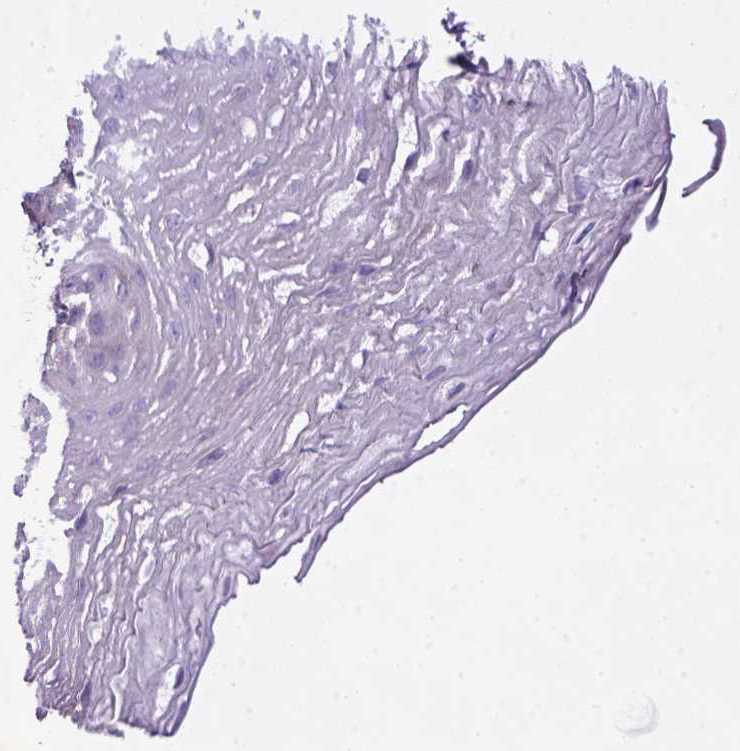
{"staining": {"intensity": "negative", "quantity": "none", "location": "none"}, "tissue": "esophagus", "cell_type": "Squamous epithelial cells", "image_type": "normal", "snomed": [{"axis": "morphology", "description": "Normal tissue, NOS"}, {"axis": "topography", "description": "Esophagus"}], "caption": "High magnification brightfield microscopy of normal esophagus stained with DAB (brown) and counterstained with hematoxylin (blue): squamous epithelial cells show no significant positivity. (DAB (3,3'-diaminobenzidine) immunohistochemistry with hematoxylin counter stain).", "gene": "CD40", "patient": {"sex": "female", "age": 81}}